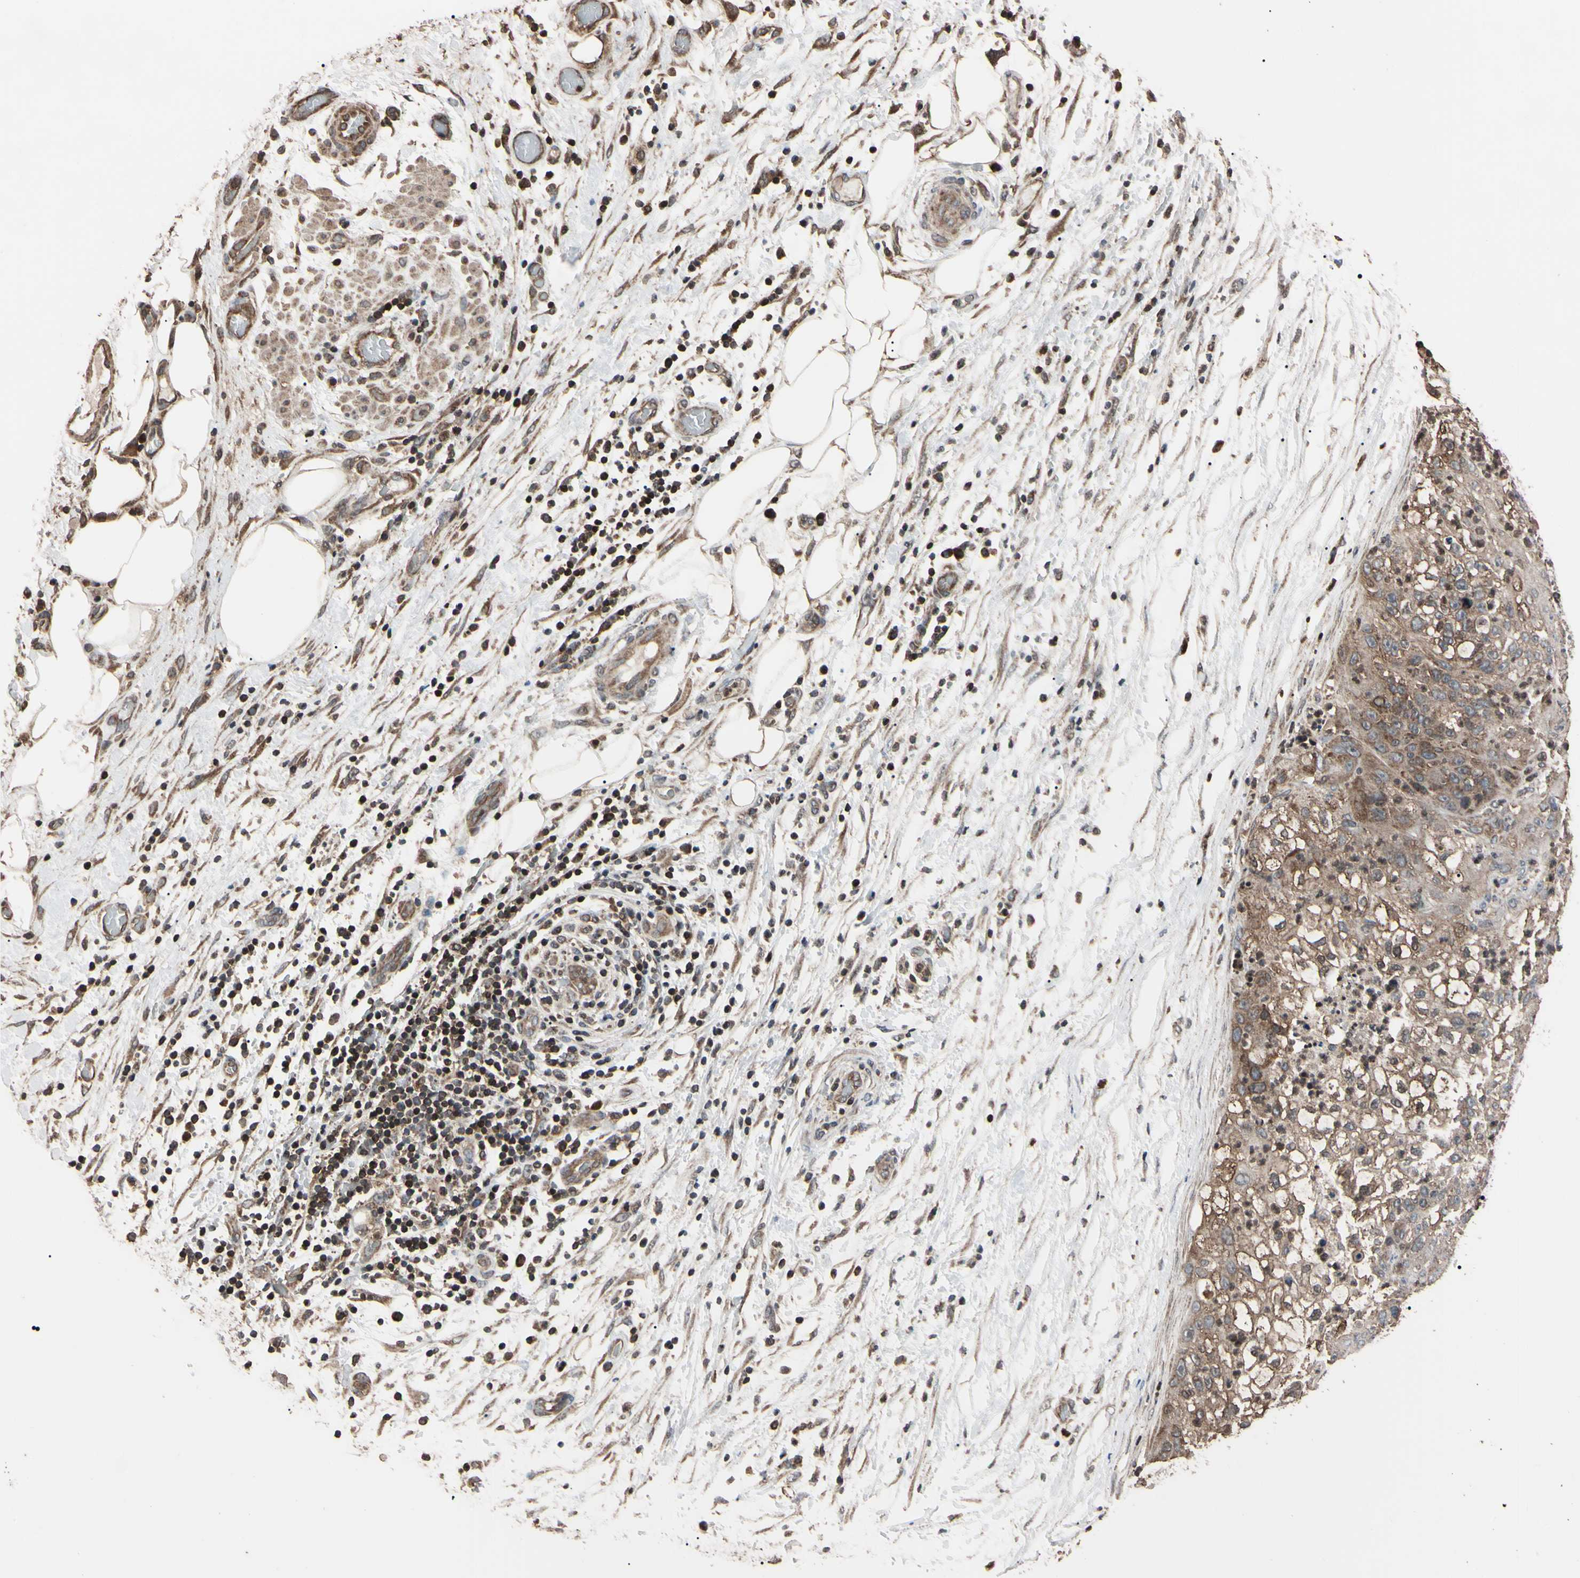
{"staining": {"intensity": "weak", "quantity": ">75%", "location": "cytoplasmic/membranous"}, "tissue": "lung cancer", "cell_type": "Tumor cells", "image_type": "cancer", "snomed": [{"axis": "morphology", "description": "Inflammation, NOS"}, {"axis": "morphology", "description": "Squamous cell carcinoma, NOS"}, {"axis": "topography", "description": "Lymph node"}, {"axis": "topography", "description": "Soft tissue"}, {"axis": "topography", "description": "Lung"}], "caption": "Immunohistochemistry (IHC) histopathology image of neoplastic tissue: human lung squamous cell carcinoma stained using IHC exhibits low levels of weak protein expression localized specifically in the cytoplasmic/membranous of tumor cells, appearing as a cytoplasmic/membranous brown color.", "gene": "TNFRSF1A", "patient": {"sex": "male", "age": 66}}